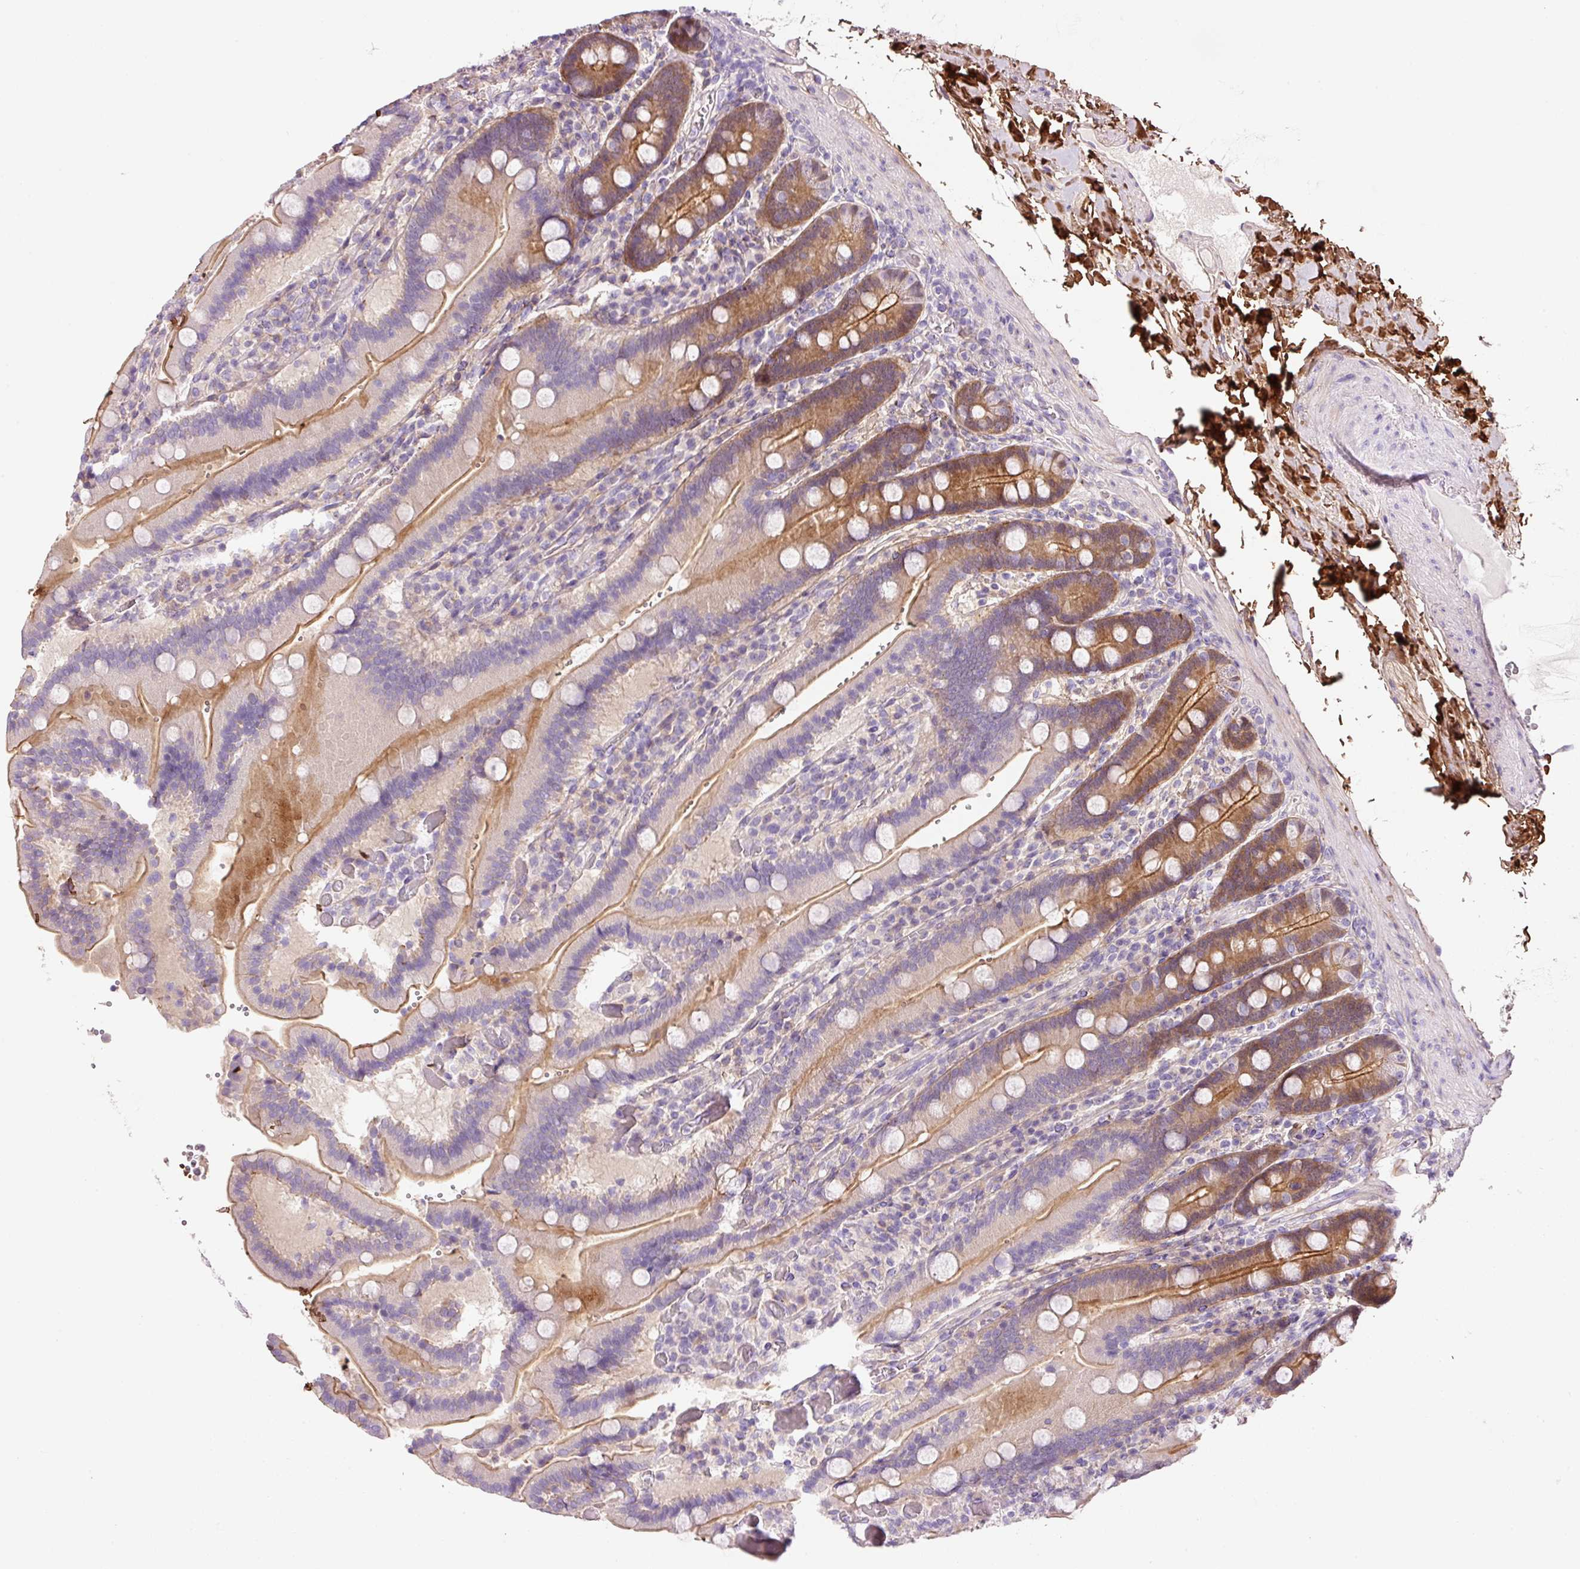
{"staining": {"intensity": "moderate", "quantity": "25%-75%", "location": "cytoplasmic/membranous"}, "tissue": "duodenum", "cell_type": "Glandular cells", "image_type": "normal", "snomed": [{"axis": "morphology", "description": "Normal tissue, NOS"}, {"axis": "topography", "description": "Duodenum"}], "caption": "Brown immunohistochemical staining in unremarkable human duodenum reveals moderate cytoplasmic/membranous staining in about 25%-75% of glandular cells. The staining was performed using DAB to visualize the protein expression in brown, while the nuclei were stained in blue with hematoxylin (Magnification: 20x).", "gene": "SOS2", "patient": {"sex": "female", "age": 62}}